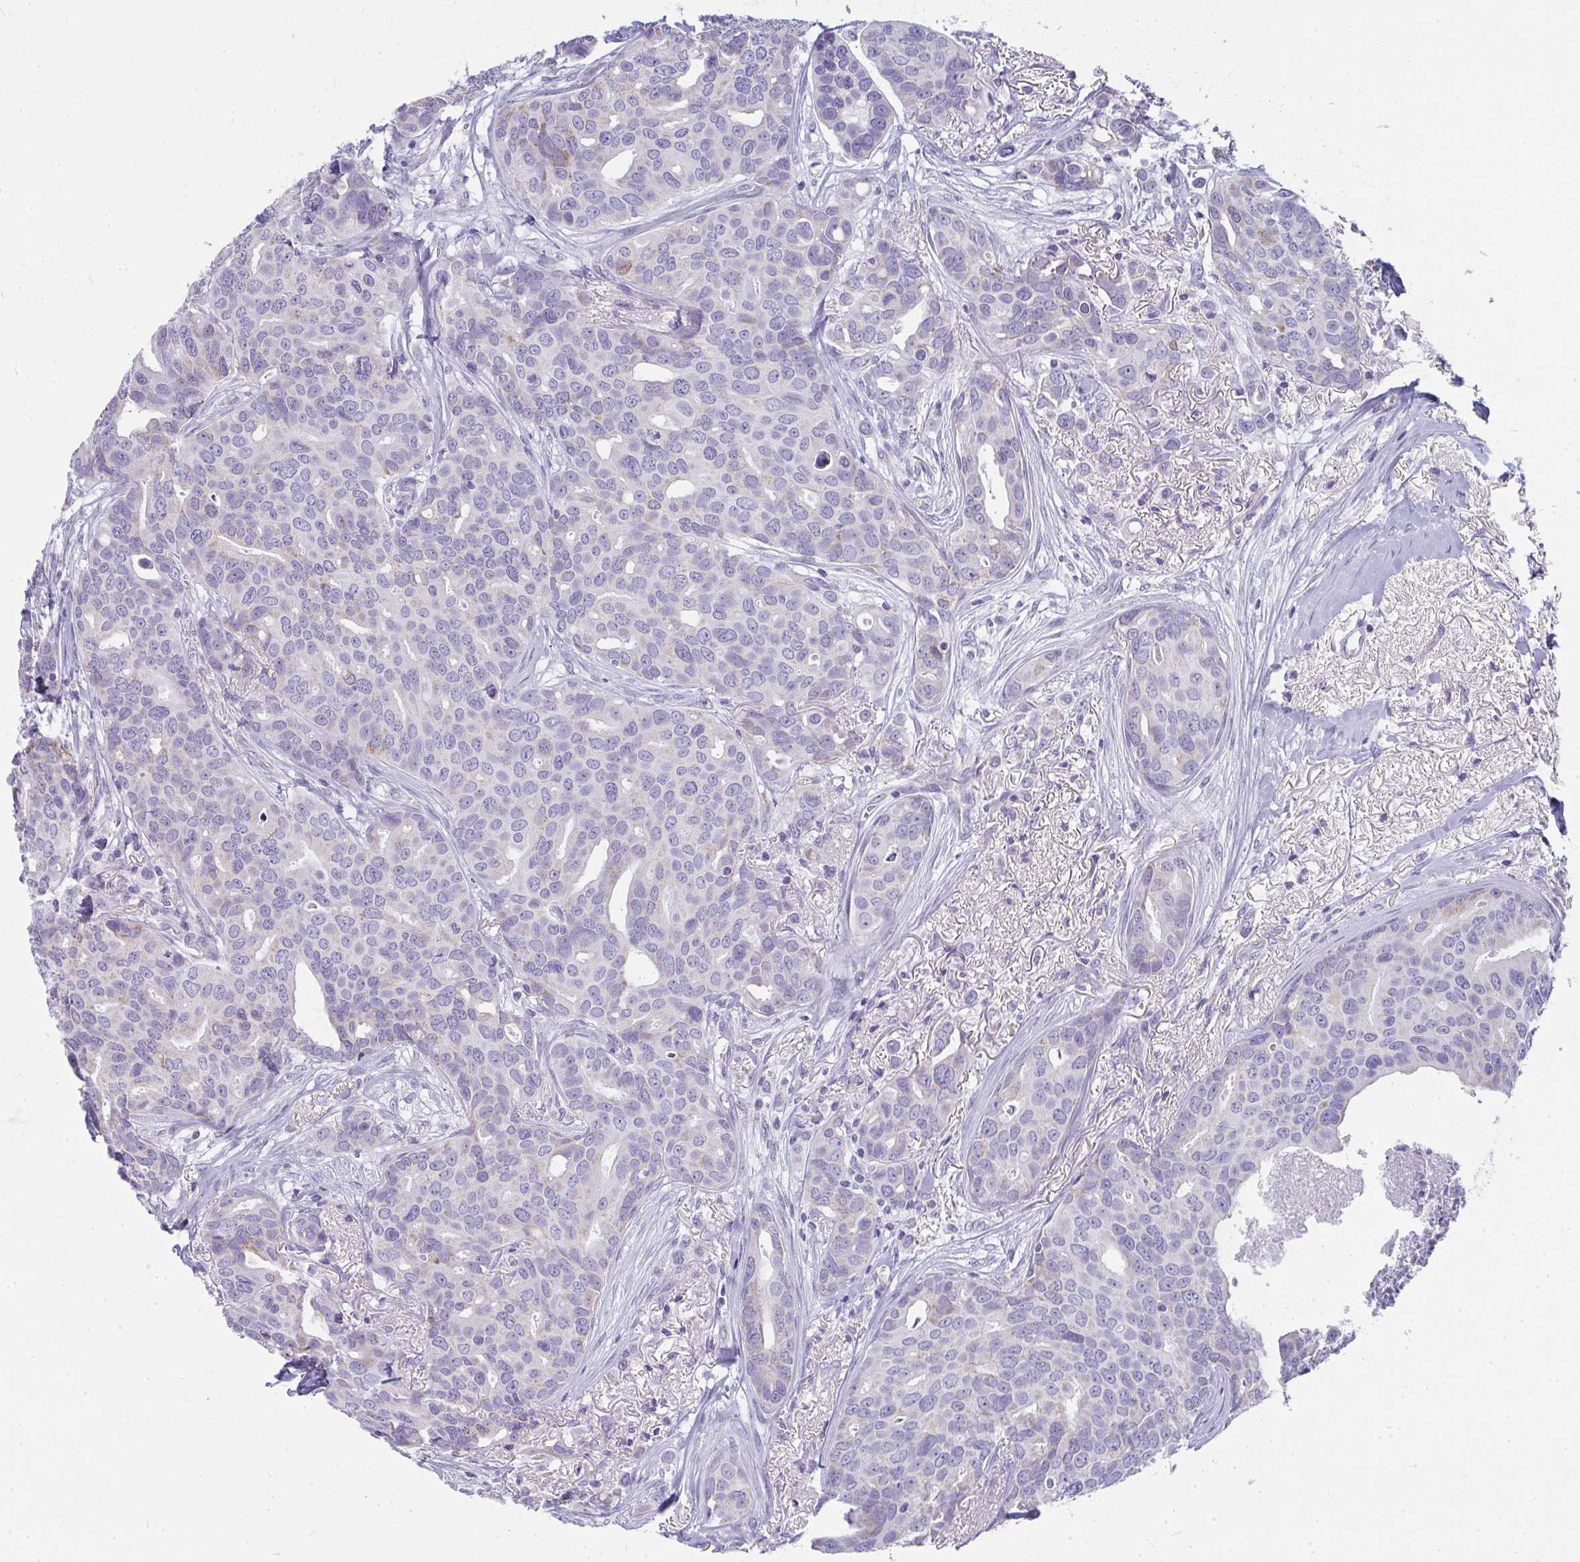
{"staining": {"intensity": "negative", "quantity": "none", "location": "none"}, "tissue": "breast cancer", "cell_type": "Tumor cells", "image_type": "cancer", "snomed": [{"axis": "morphology", "description": "Duct carcinoma"}, {"axis": "topography", "description": "Breast"}], "caption": "Immunohistochemical staining of human infiltrating ductal carcinoma (breast) shows no significant staining in tumor cells. (Immunohistochemistry (ihc), brightfield microscopy, high magnification).", "gene": "SLC6A1", "patient": {"sex": "female", "age": 54}}